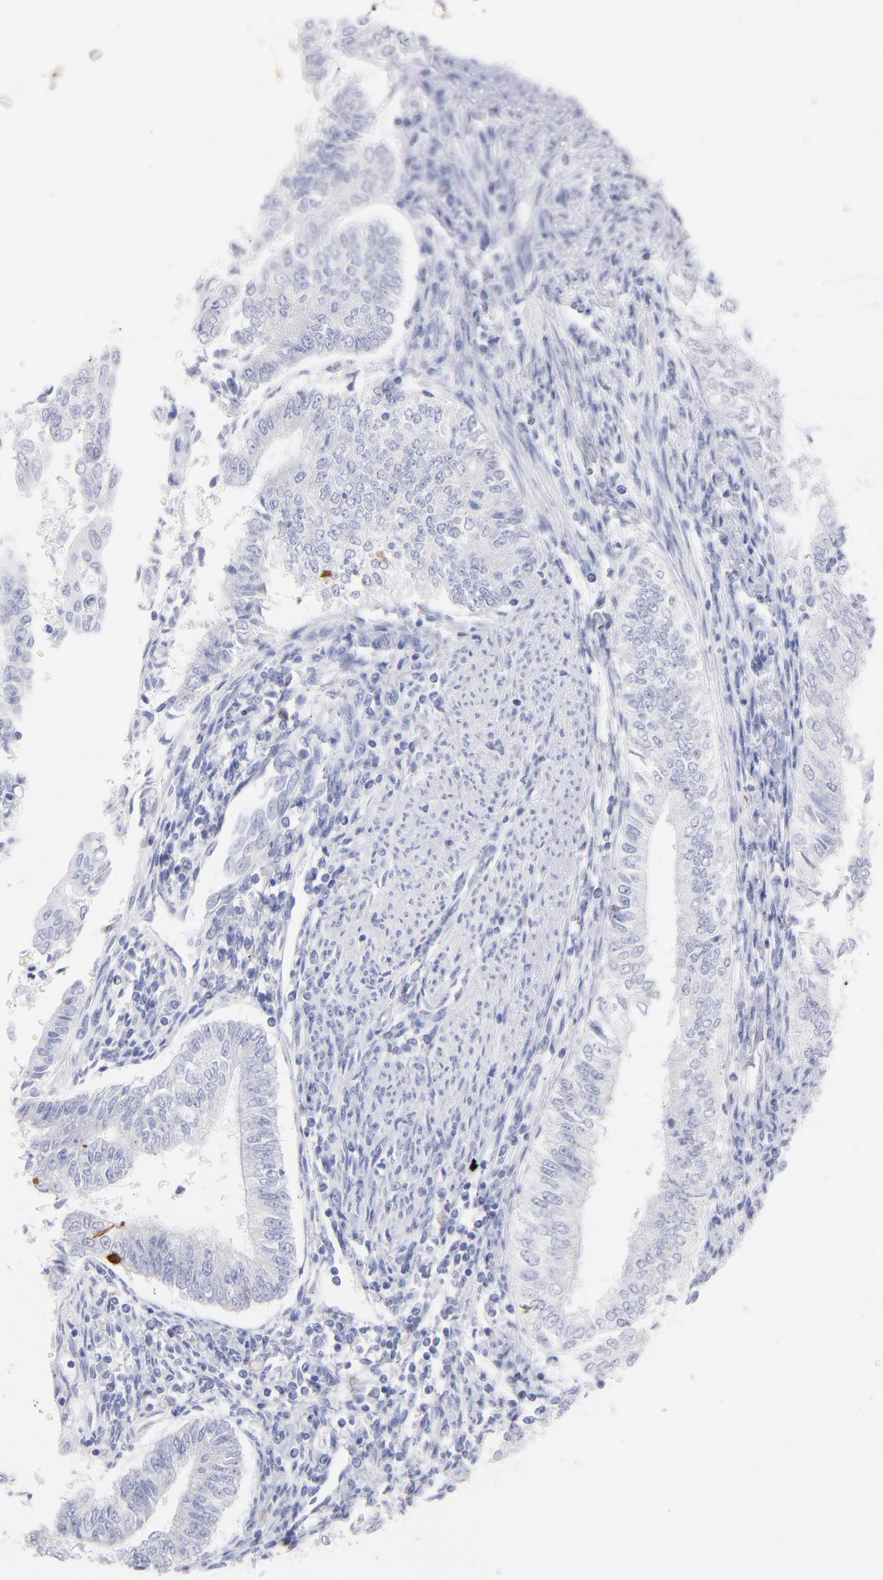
{"staining": {"intensity": "negative", "quantity": "none", "location": "none"}, "tissue": "endometrial cancer", "cell_type": "Tumor cells", "image_type": "cancer", "snomed": [{"axis": "morphology", "description": "Adenocarcinoma, NOS"}, {"axis": "topography", "description": "Endometrium"}], "caption": "Tumor cells show no significant protein staining in endometrial adenocarcinoma.", "gene": "SCGN", "patient": {"sex": "female", "age": 66}}